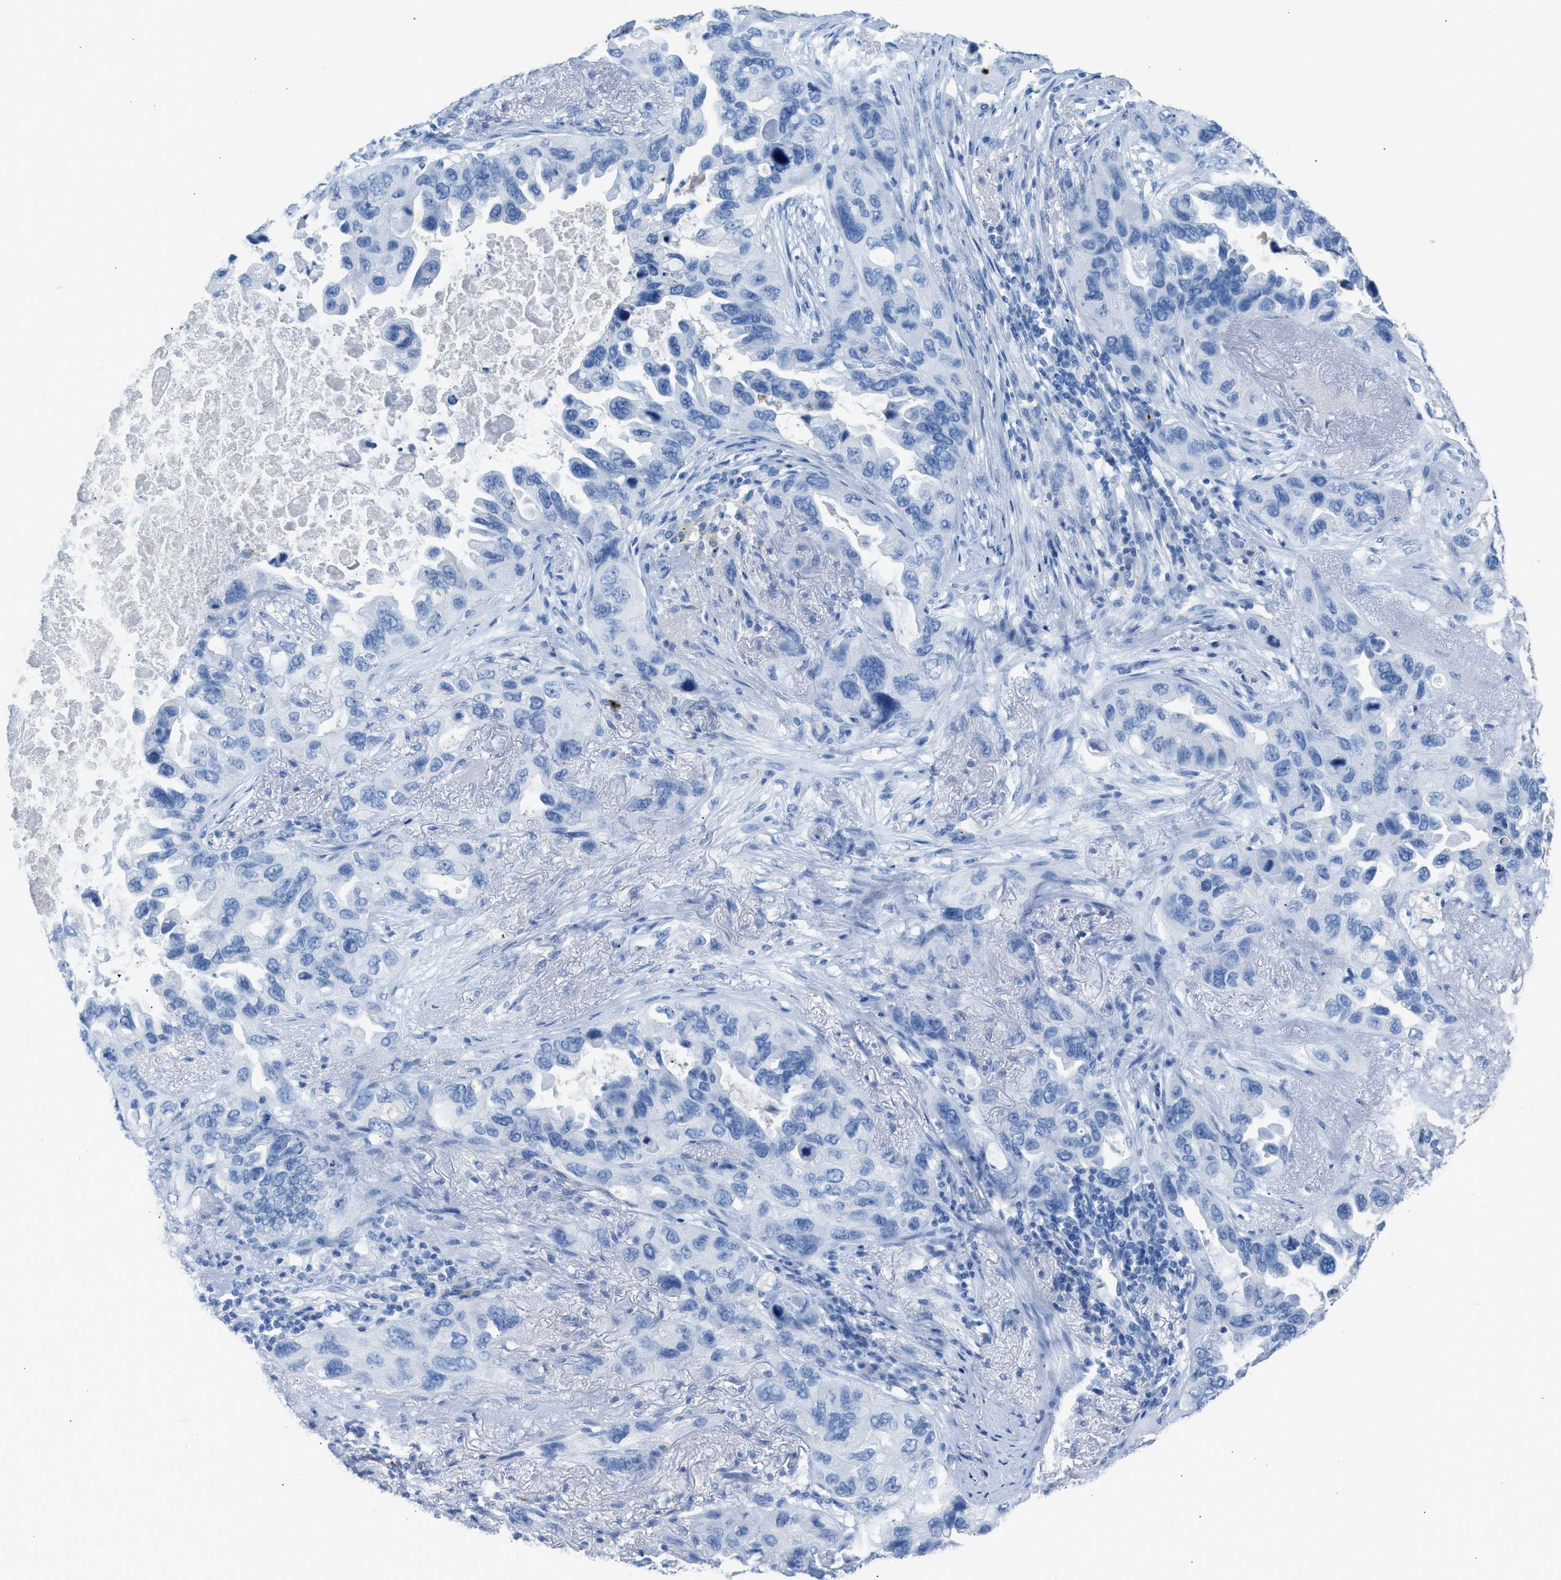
{"staining": {"intensity": "negative", "quantity": "none", "location": "none"}, "tissue": "lung cancer", "cell_type": "Tumor cells", "image_type": "cancer", "snomed": [{"axis": "morphology", "description": "Squamous cell carcinoma, NOS"}, {"axis": "topography", "description": "Lung"}], "caption": "The photomicrograph reveals no staining of tumor cells in squamous cell carcinoma (lung).", "gene": "FAIM2", "patient": {"sex": "female", "age": 73}}